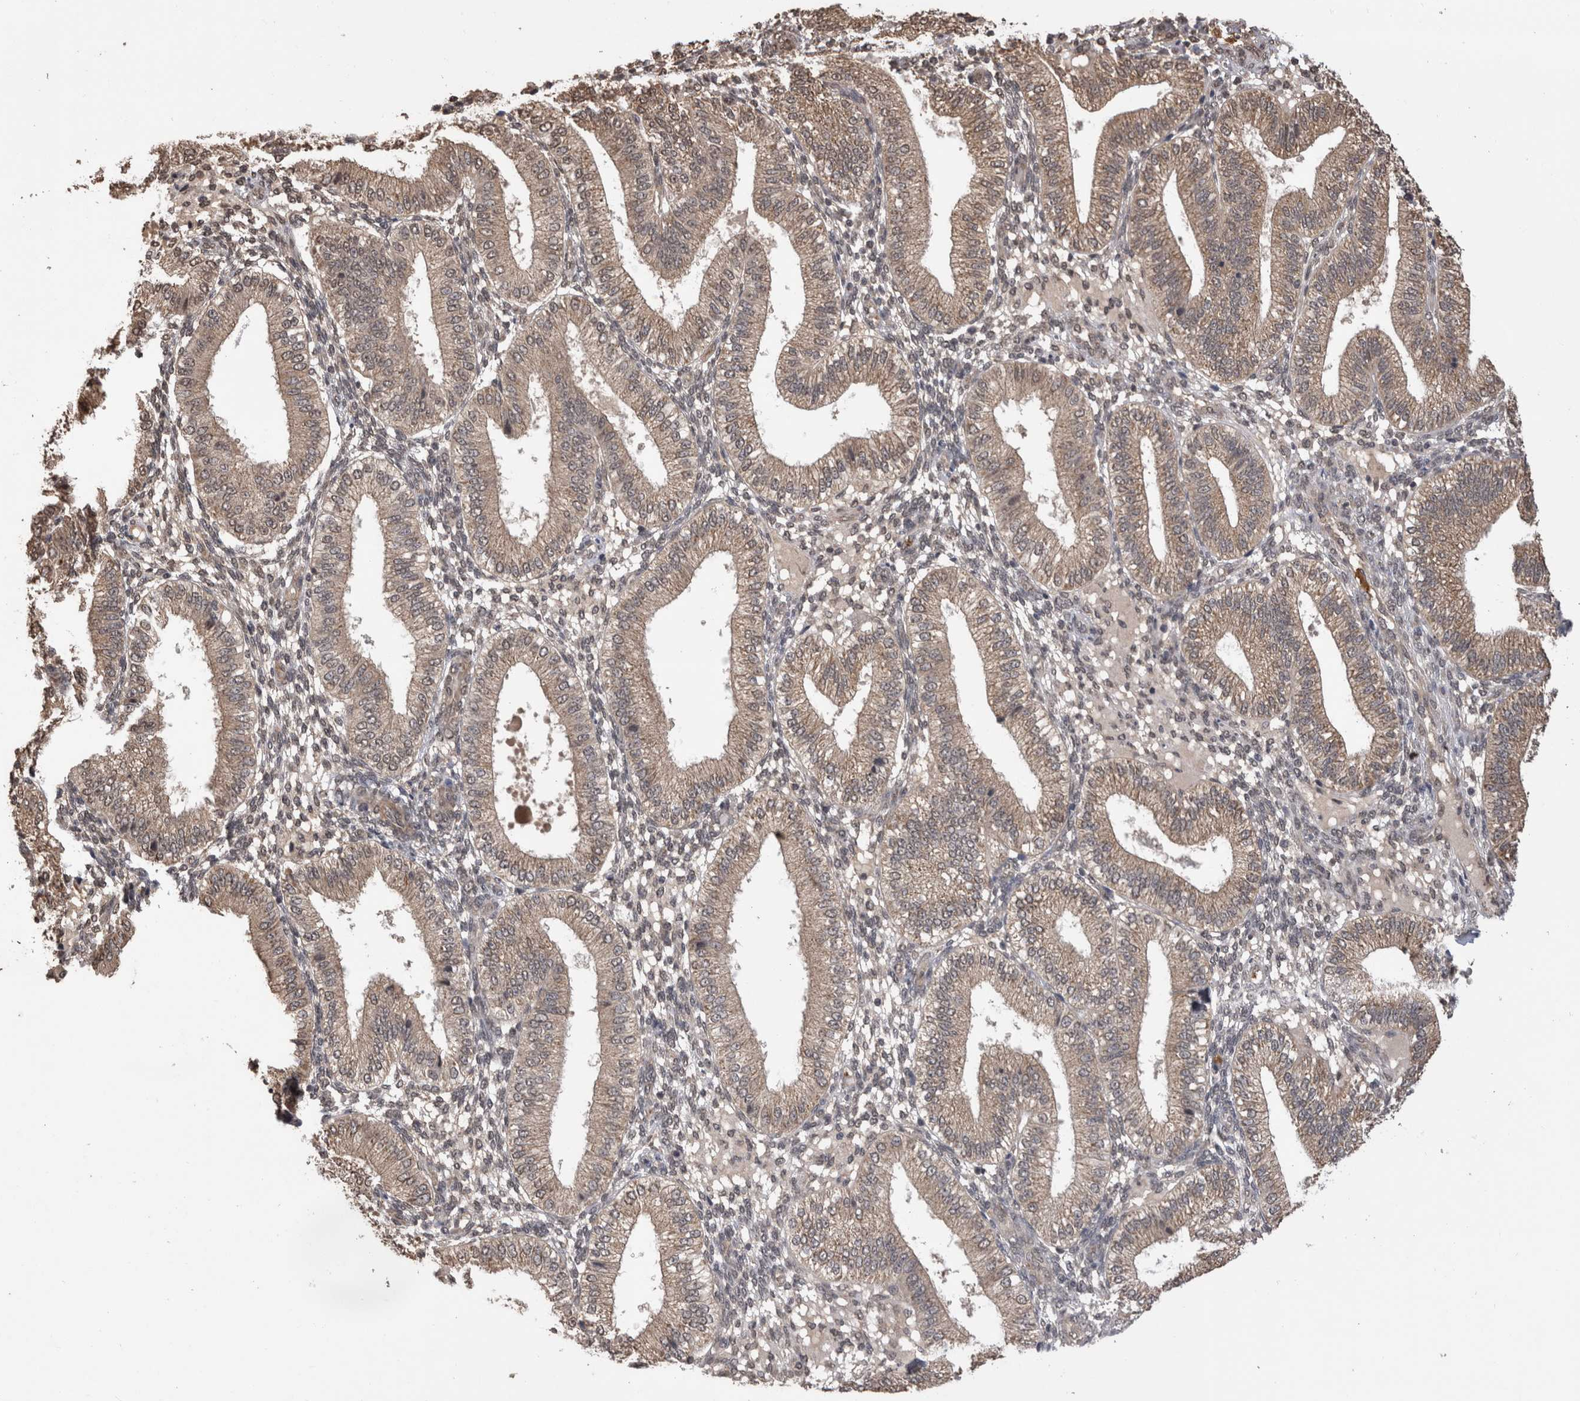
{"staining": {"intensity": "weak", "quantity": "25%-75%", "location": "nuclear"}, "tissue": "endometrium", "cell_type": "Cells in endometrial stroma", "image_type": "normal", "snomed": [{"axis": "morphology", "description": "Normal tissue, NOS"}, {"axis": "topography", "description": "Endometrium"}], "caption": "Brown immunohistochemical staining in unremarkable endometrium reveals weak nuclear staining in about 25%-75% of cells in endometrial stroma.", "gene": "PAK4", "patient": {"sex": "female", "age": 39}}